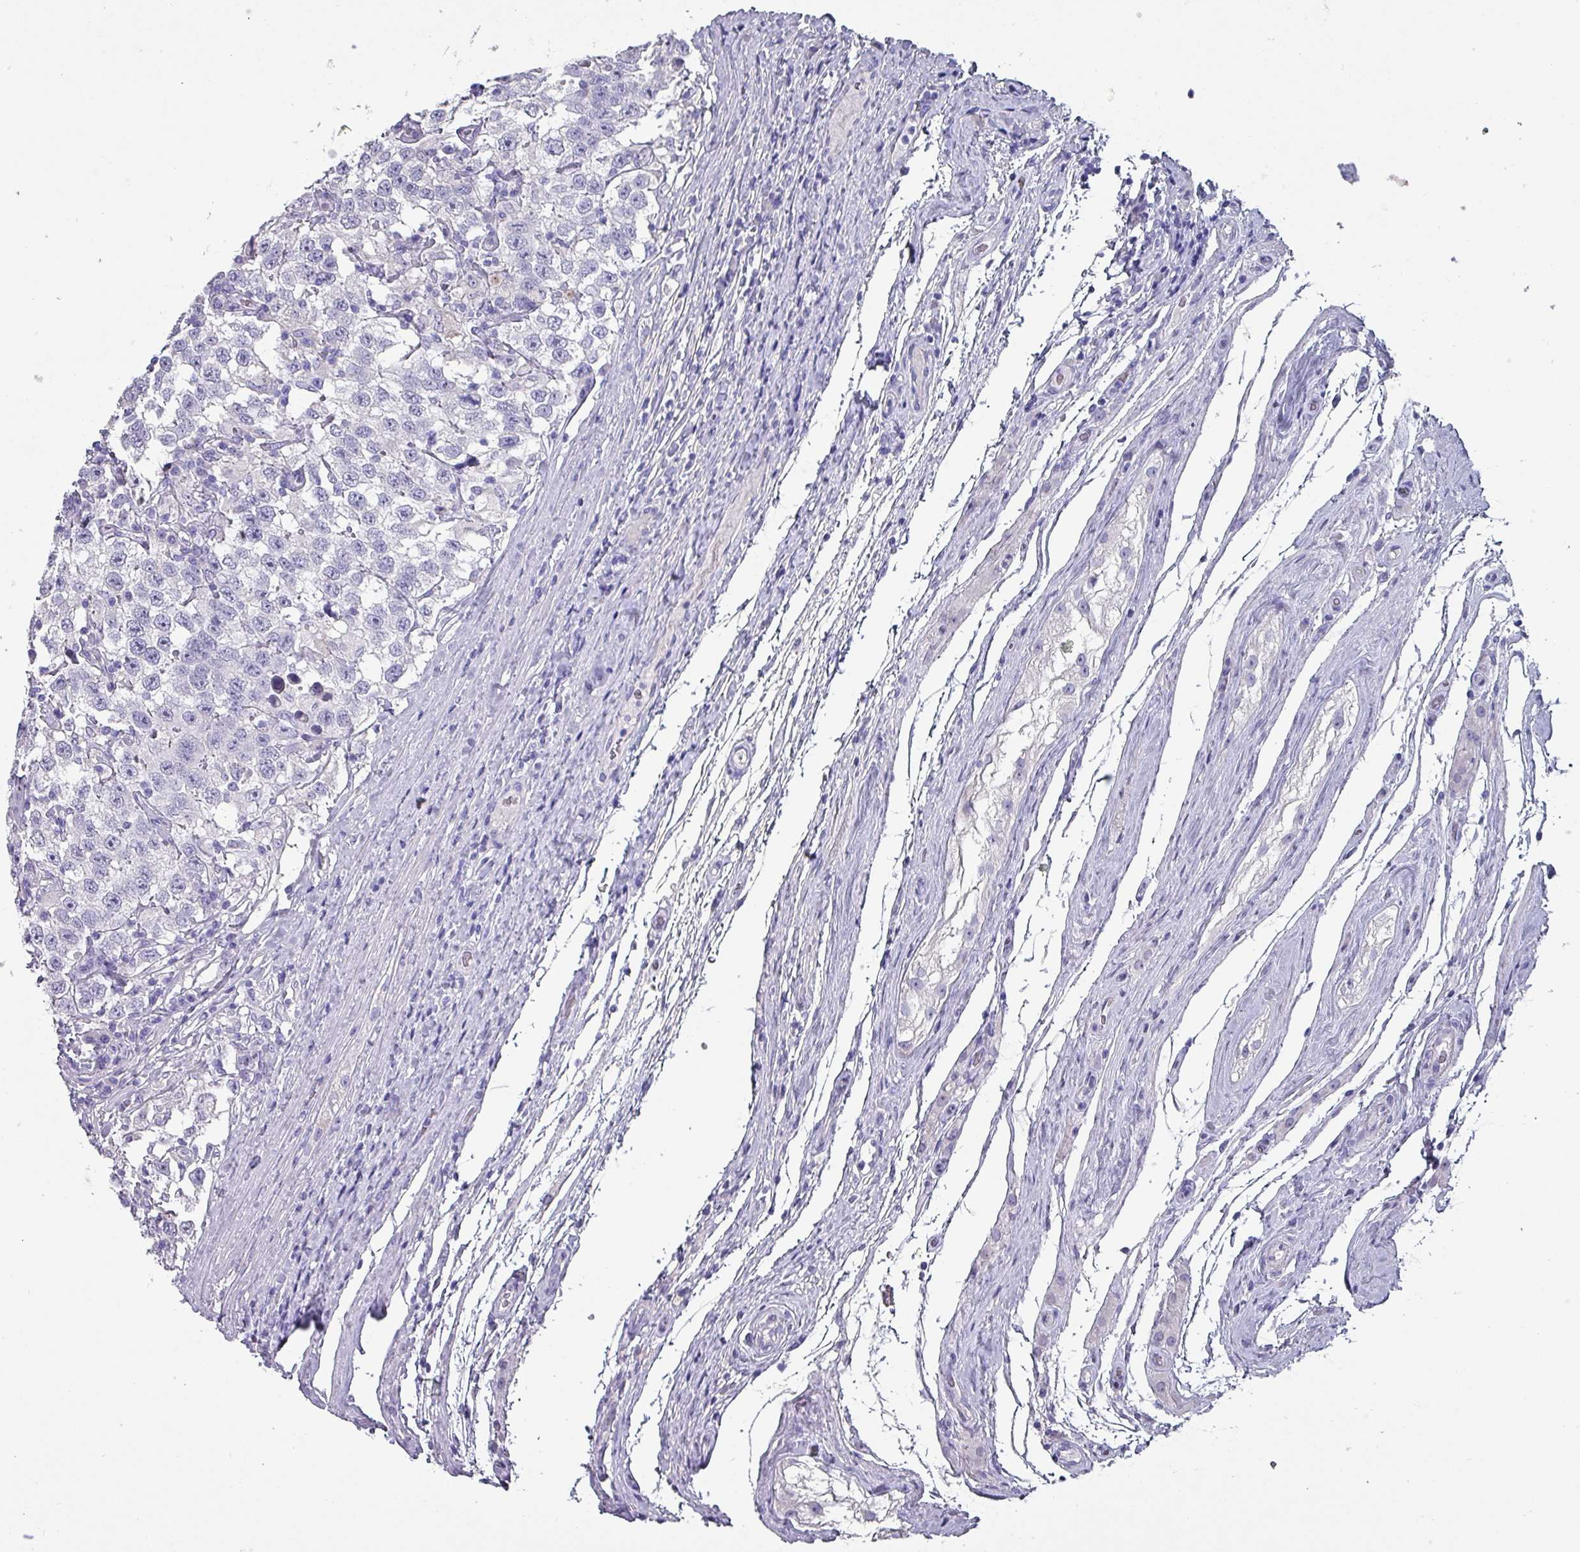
{"staining": {"intensity": "negative", "quantity": "none", "location": "none"}, "tissue": "testis cancer", "cell_type": "Tumor cells", "image_type": "cancer", "snomed": [{"axis": "morphology", "description": "Seminoma, NOS"}, {"axis": "topography", "description": "Testis"}], "caption": "Tumor cells show no significant expression in seminoma (testis). The staining was performed using DAB to visualize the protein expression in brown, while the nuclei were stained in blue with hematoxylin (Magnification: 20x).", "gene": "INS-IGF2", "patient": {"sex": "male", "age": 41}}